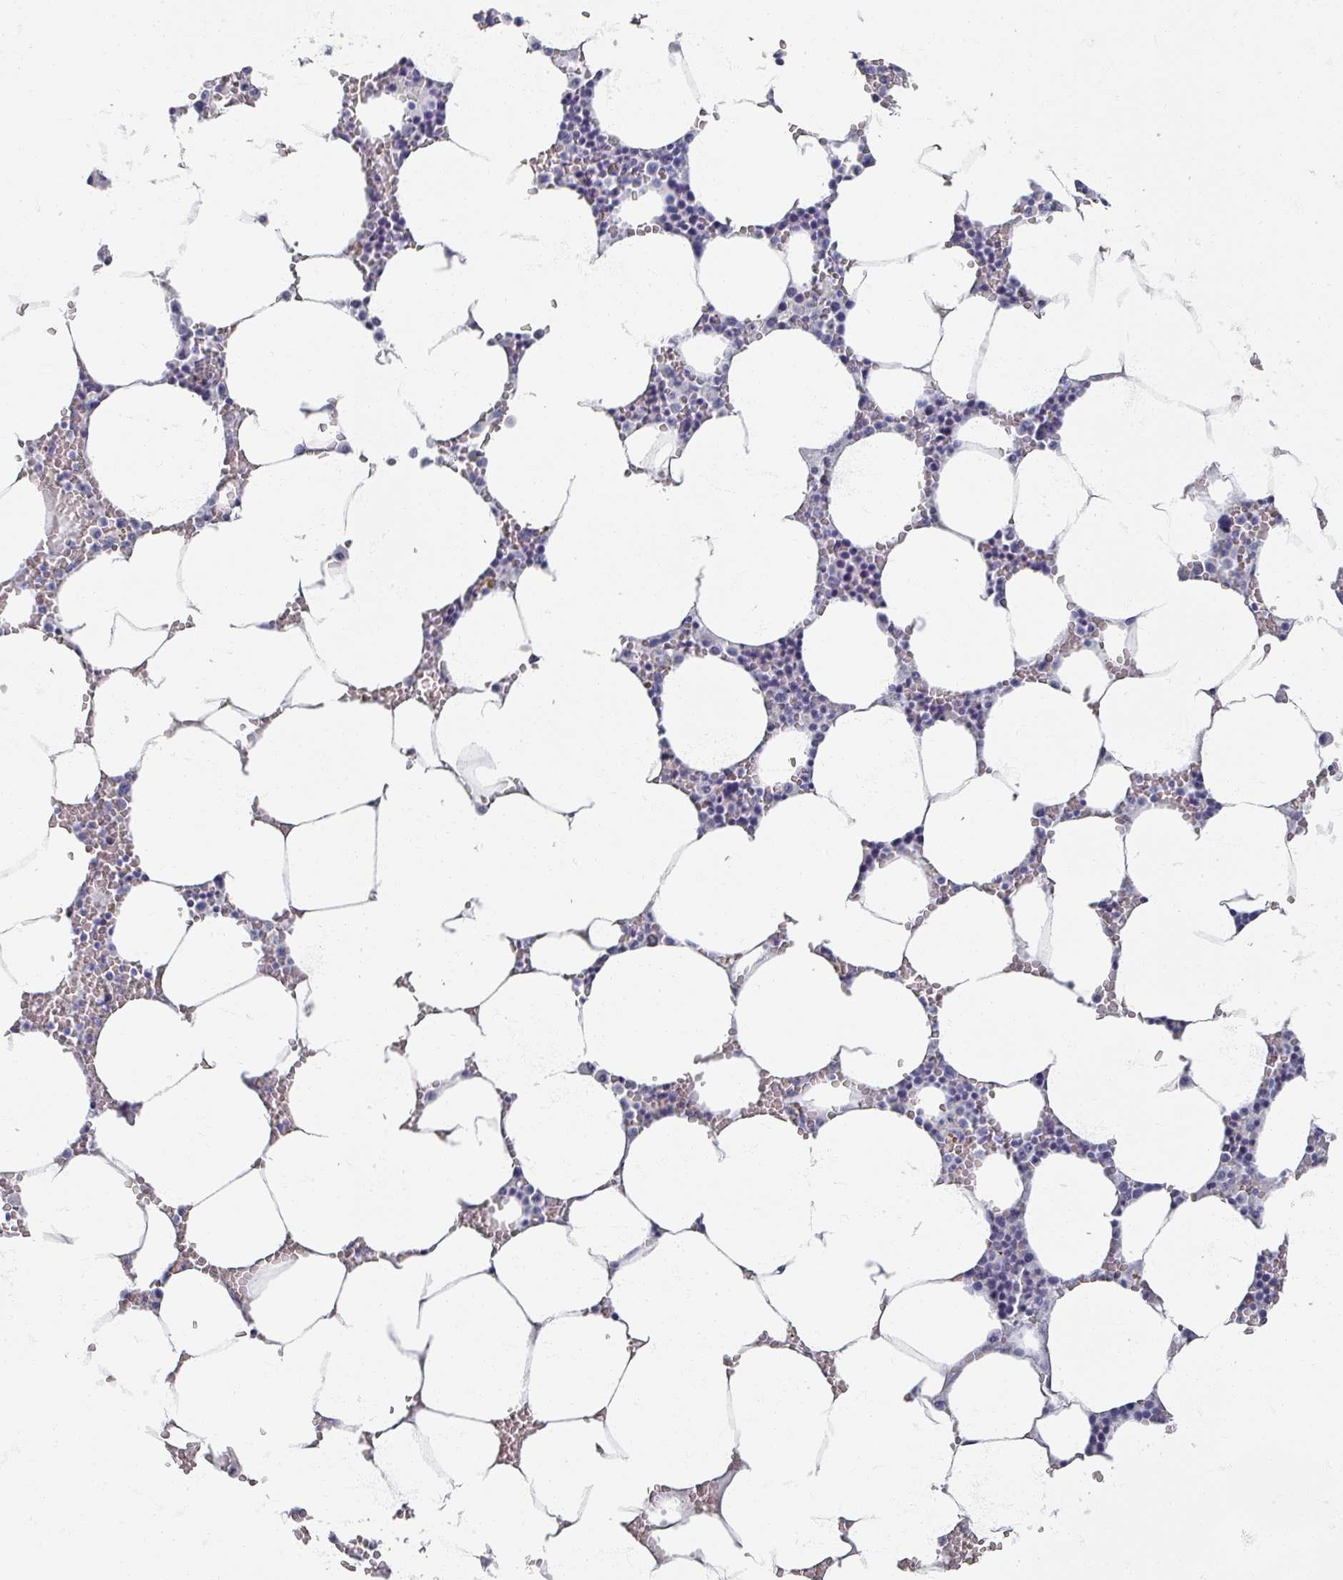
{"staining": {"intensity": "negative", "quantity": "none", "location": "none"}, "tissue": "bone marrow", "cell_type": "Hematopoietic cells", "image_type": "normal", "snomed": [{"axis": "morphology", "description": "Normal tissue, NOS"}, {"axis": "topography", "description": "Bone marrow"}], "caption": "An IHC photomicrograph of benign bone marrow is shown. There is no staining in hematopoietic cells of bone marrow.", "gene": "OMG", "patient": {"sex": "male", "age": 70}}